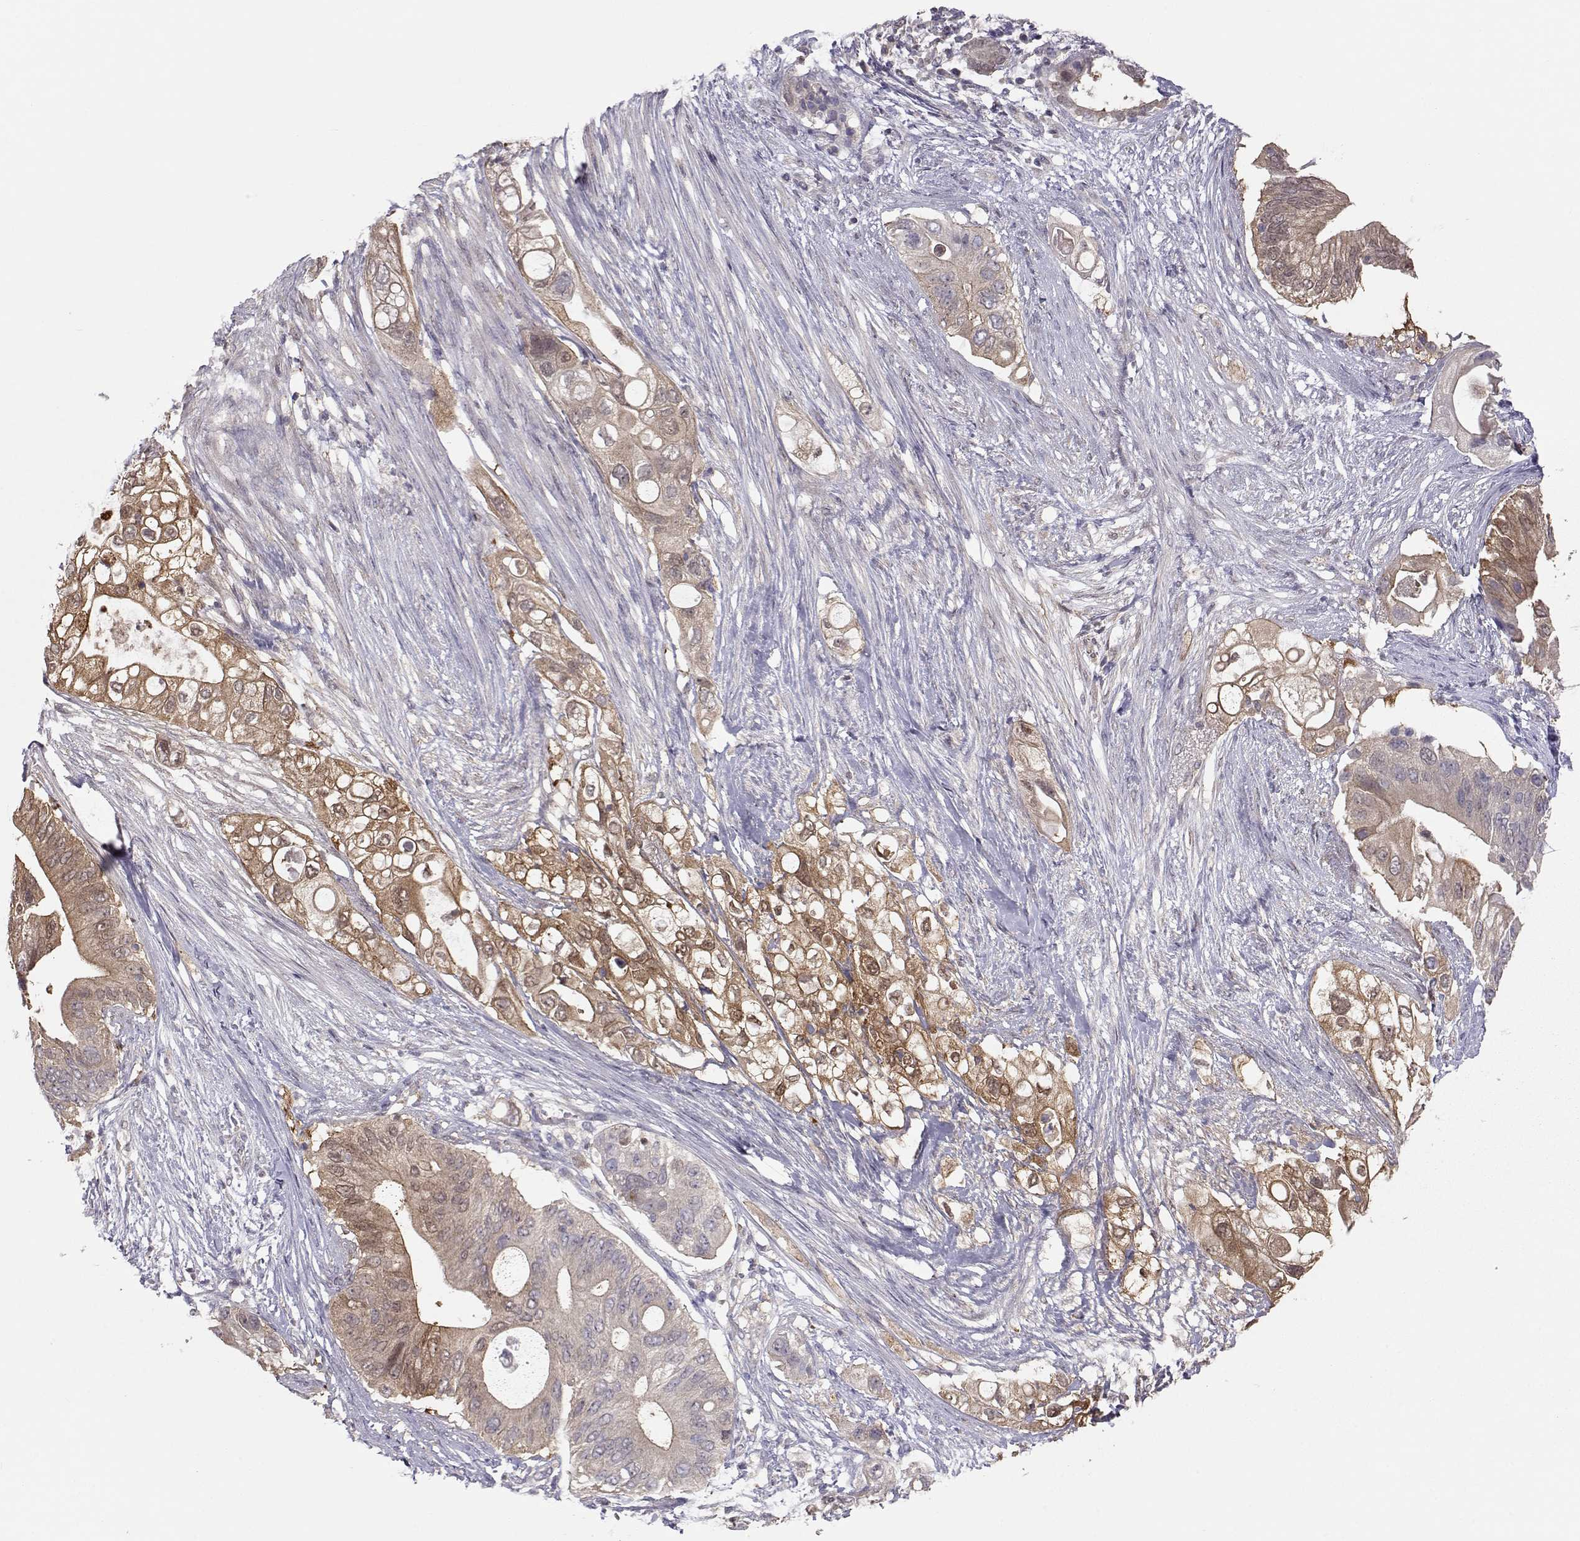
{"staining": {"intensity": "weak", "quantity": ">75%", "location": "cytoplasmic/membranous"}, "tissue": "pancreatic cancer", "cell_type": "Tumor cells", "image_type": "cancer", "snomed": [{"axis": "morphology", "description": "Adenocarcinoma, NOS"}, {"axis": "topography", "description": "Pancreas"}], "caption": "A brown stain shows weak cytoplasmic/membranous staining of a protein in pancreatic adenocarcinoma tumor cells. Nuclei are stained in blue.", "gene": "NCAM2", "patient": {"sex": "female", "age": 72}}